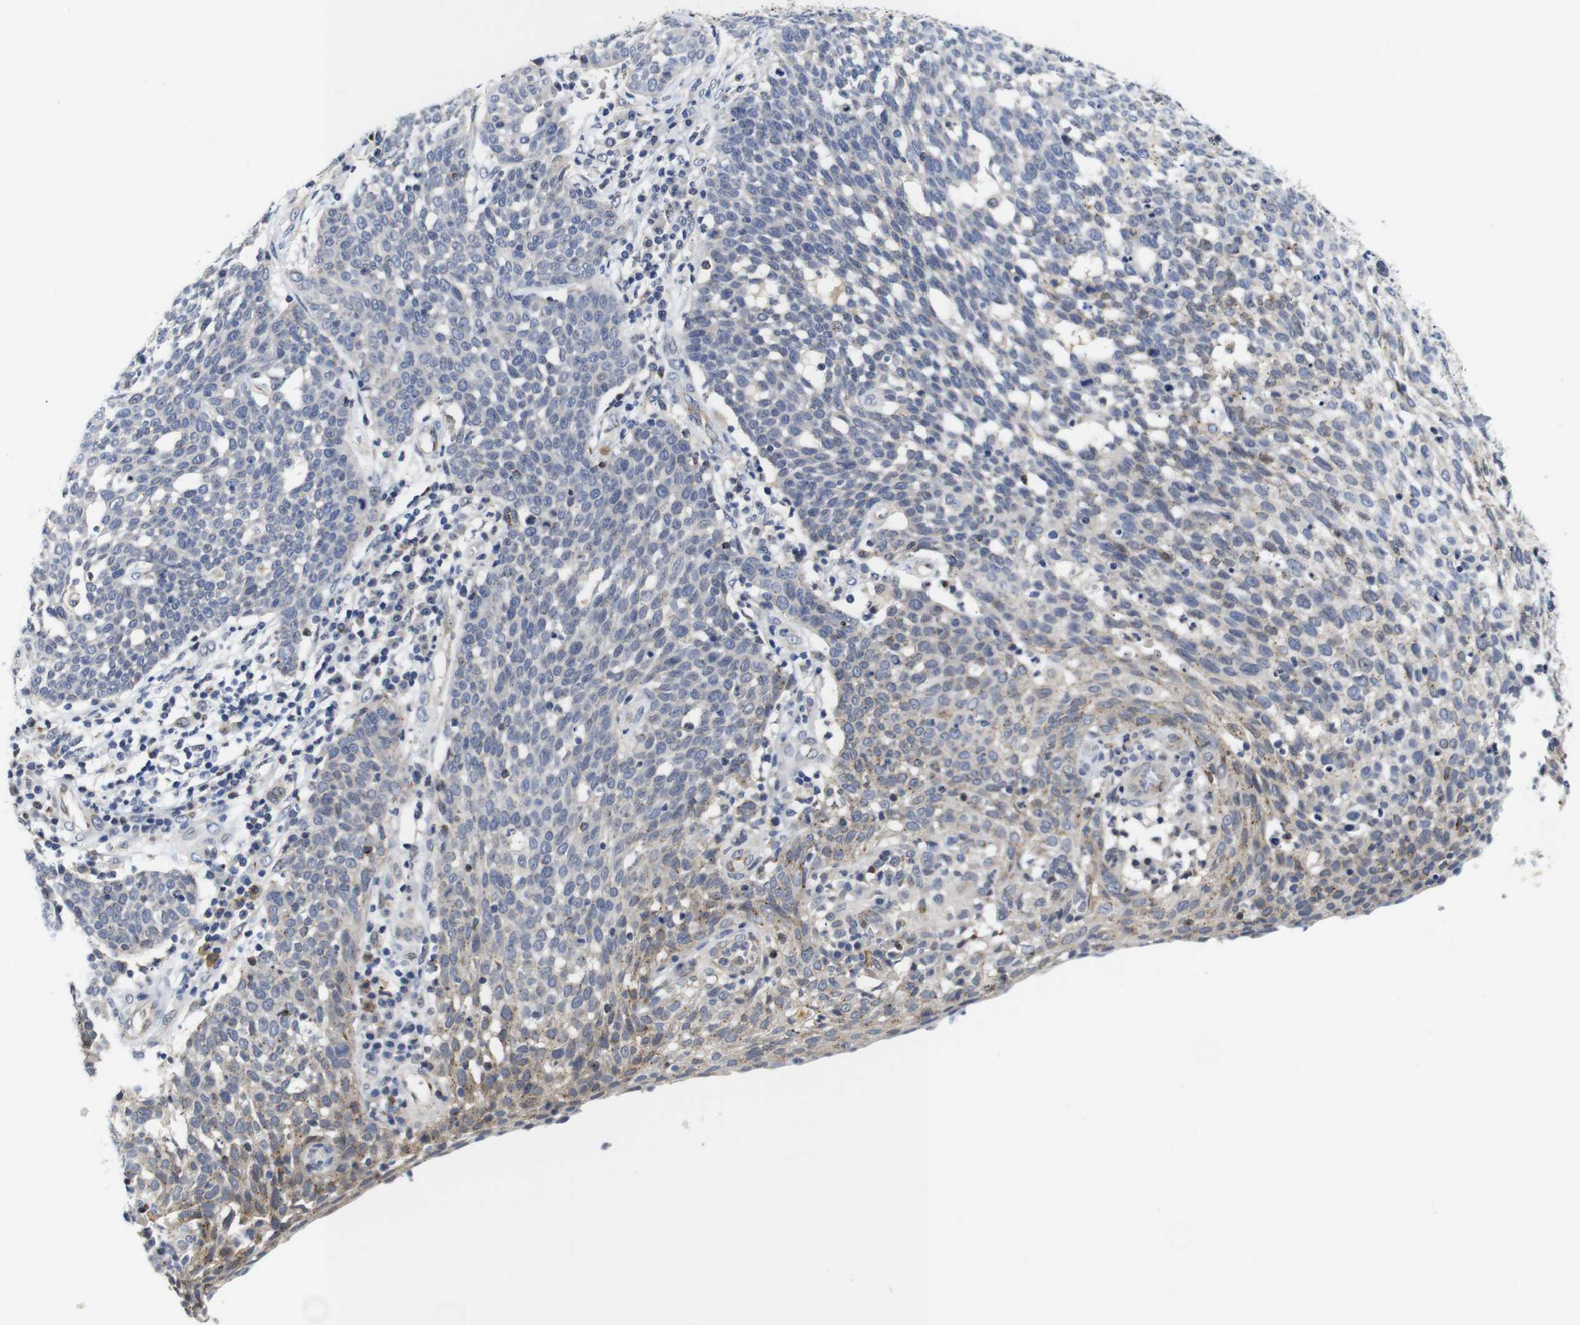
{"staining": {"intensity": "weak", "quantity": "<25%", "location": "cytoplasmic/membranous"}, "tissue": "cervical cancer", "cell_type": "Tumor cells", "image_type": "cancer", "snomed": [{"axis": "morphology", "description": "Squamous cell carcinoma, NOS"}, {"axis": "topography", "description": "Cervix"}], "caption": "Immunohistochemistry photomicrograph of neoplastic tissue: cervical cancer (squamous cell carcinoma) stained with DAB shows no significant protein staining in tumor cells.", "gene": "FURIN", "patient": {"sex": "female", "age": 34}}